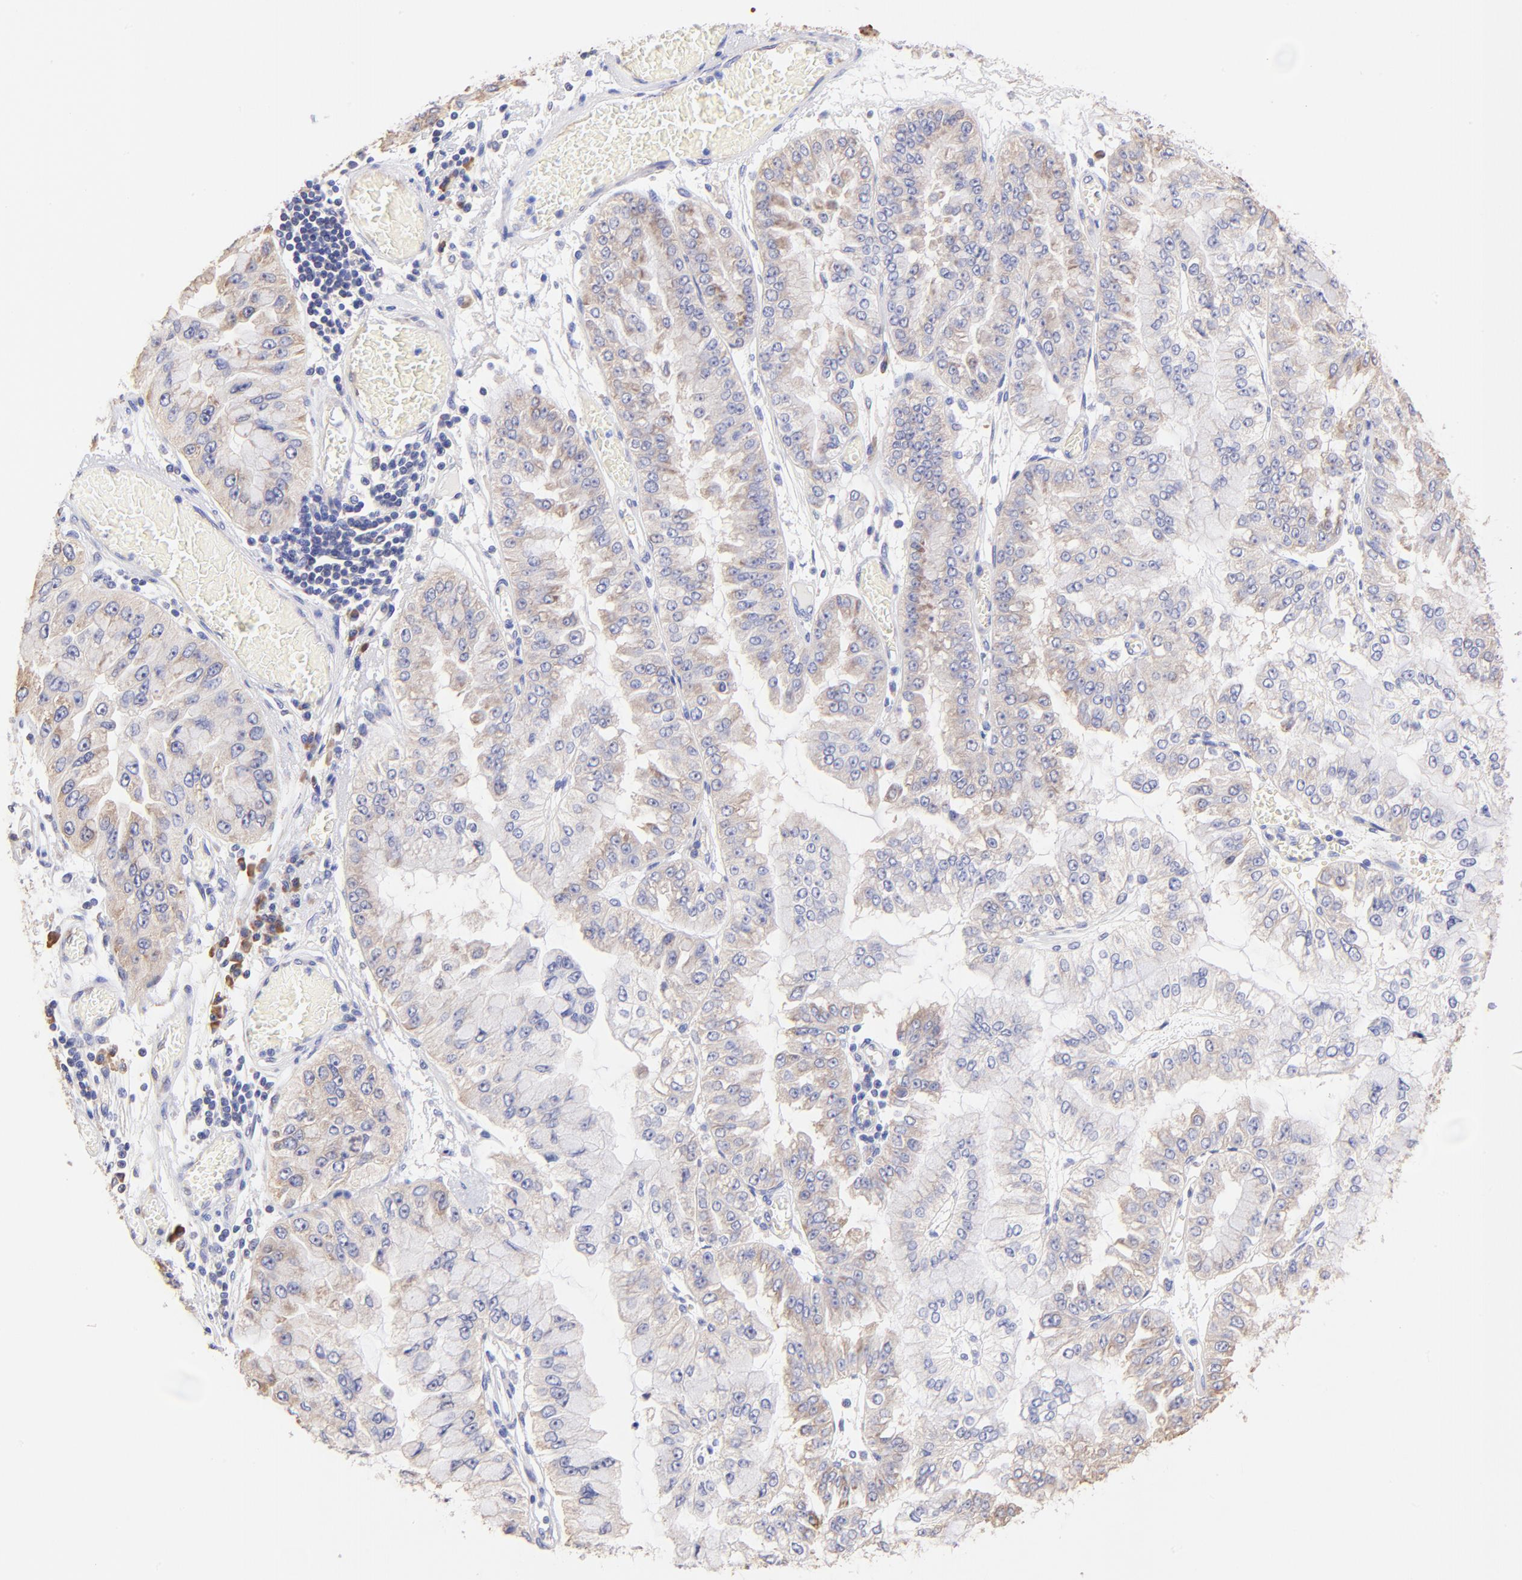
{"staining": {"intensity": "weak", "quantity": "25%-75%", "location": "cytoplasmic/membranous"}, "tissue": "liver cancer", "cell_type": "Tumor cells", "image_type": "cancer", "snomed": [{"axis": "morphology", "description": "Cholangiocarcinoma"}, {"axis": "topography", "description": "Liver"}], "caption": "Human liver cholangiocarcinoma stained for a protein (brown) demonstrates weak cytoplasmic/membranous positive expression in about 25%-75% of tumor cells.", "gene": "RPL30", "patient": {"sex": "female", "age": 79}}